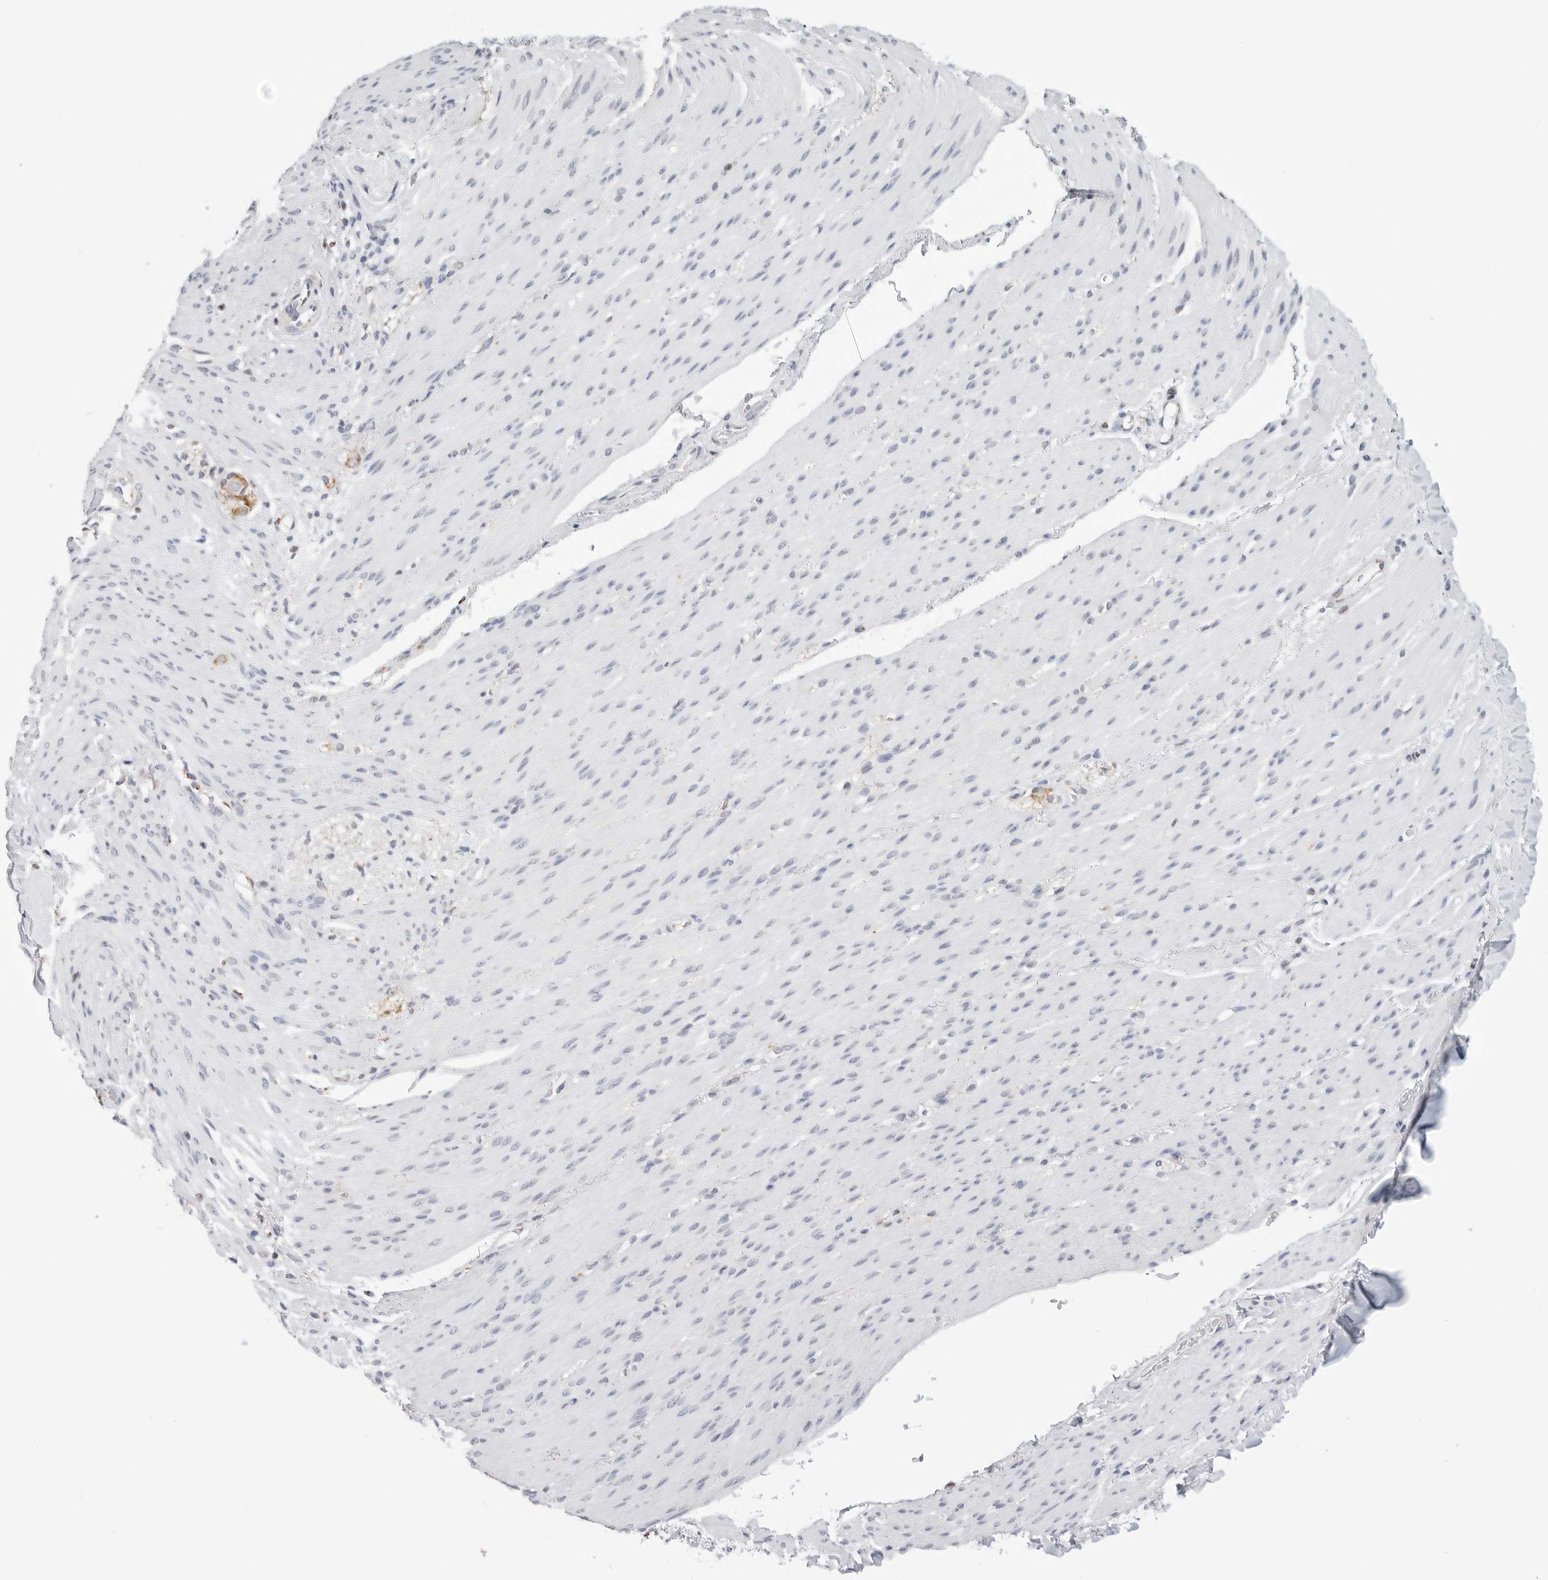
{"staining": {"intensity": "negative", "quantity": "none", "location": "none"}, "tissue": "smooth muscle", "cell_type": "Smooth muscle cells", "image_type": "normal", "snomed": [{"axis": "morphology", "description": "Normal tissue, NOS"}, {"axis": "topography", "description": "Colon"}, {"axis": "topography", "description": "Peripheral nerve tissue"}], "caption": "Smooth muscle cells are negative for protein expression in normal human smooth muscle. The staining was performed using DAB (3,3'-diaminobenzidine) to visualize the protein expression in brown, while the nuclei were stained in blue with hematoxylin (Magnification: 20x).", "gene": "ATP5IF1", "patient": {"sex": "female", "age": 61}}